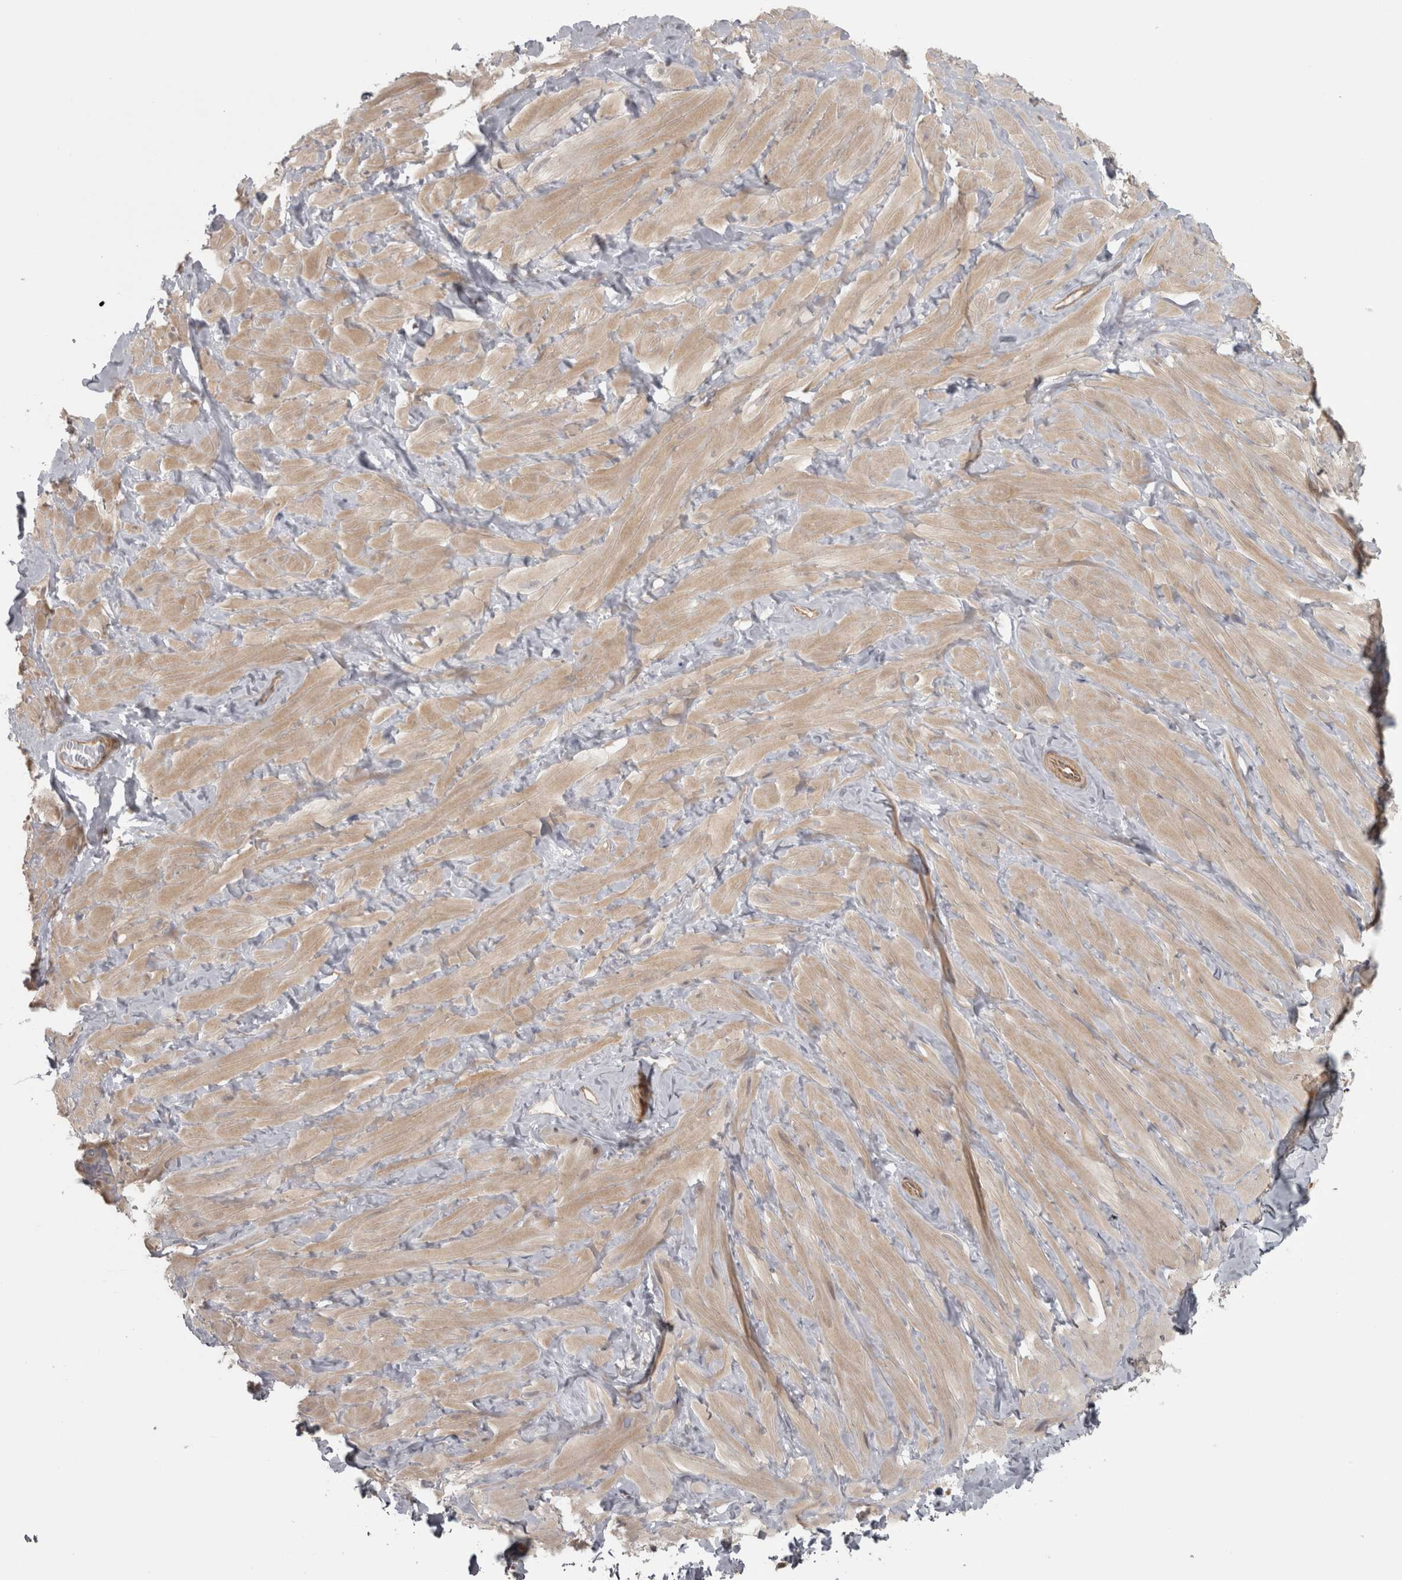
{"staining": {"intensity": "weak", "quantity": "<25%", "location": "cytoplasmic/membranous"}, "tissue": "adipose tissue", "cell_type": "Adipocytes", "image_type": "normal", "snomed": [{"axis": "morphology", "description": "Normal tissue, NOS"}, {"axis": "topography", "description": "Adipose tissue"}, {"axis": "topography", "description": "Vascular tissue"}, {"axis": "topography", "description": "Peripheral nerve tissue"}], "caption": "Immunohistochemistry (IHC) micrograph of normal adipose tissue: human adipose tissue stained with DAB reveals no significant protein positivity in adipocytes. Nuclei are stained in blue.", "gene": "PPP1R12B", "patient": {"sex": "male", "age": 25}}